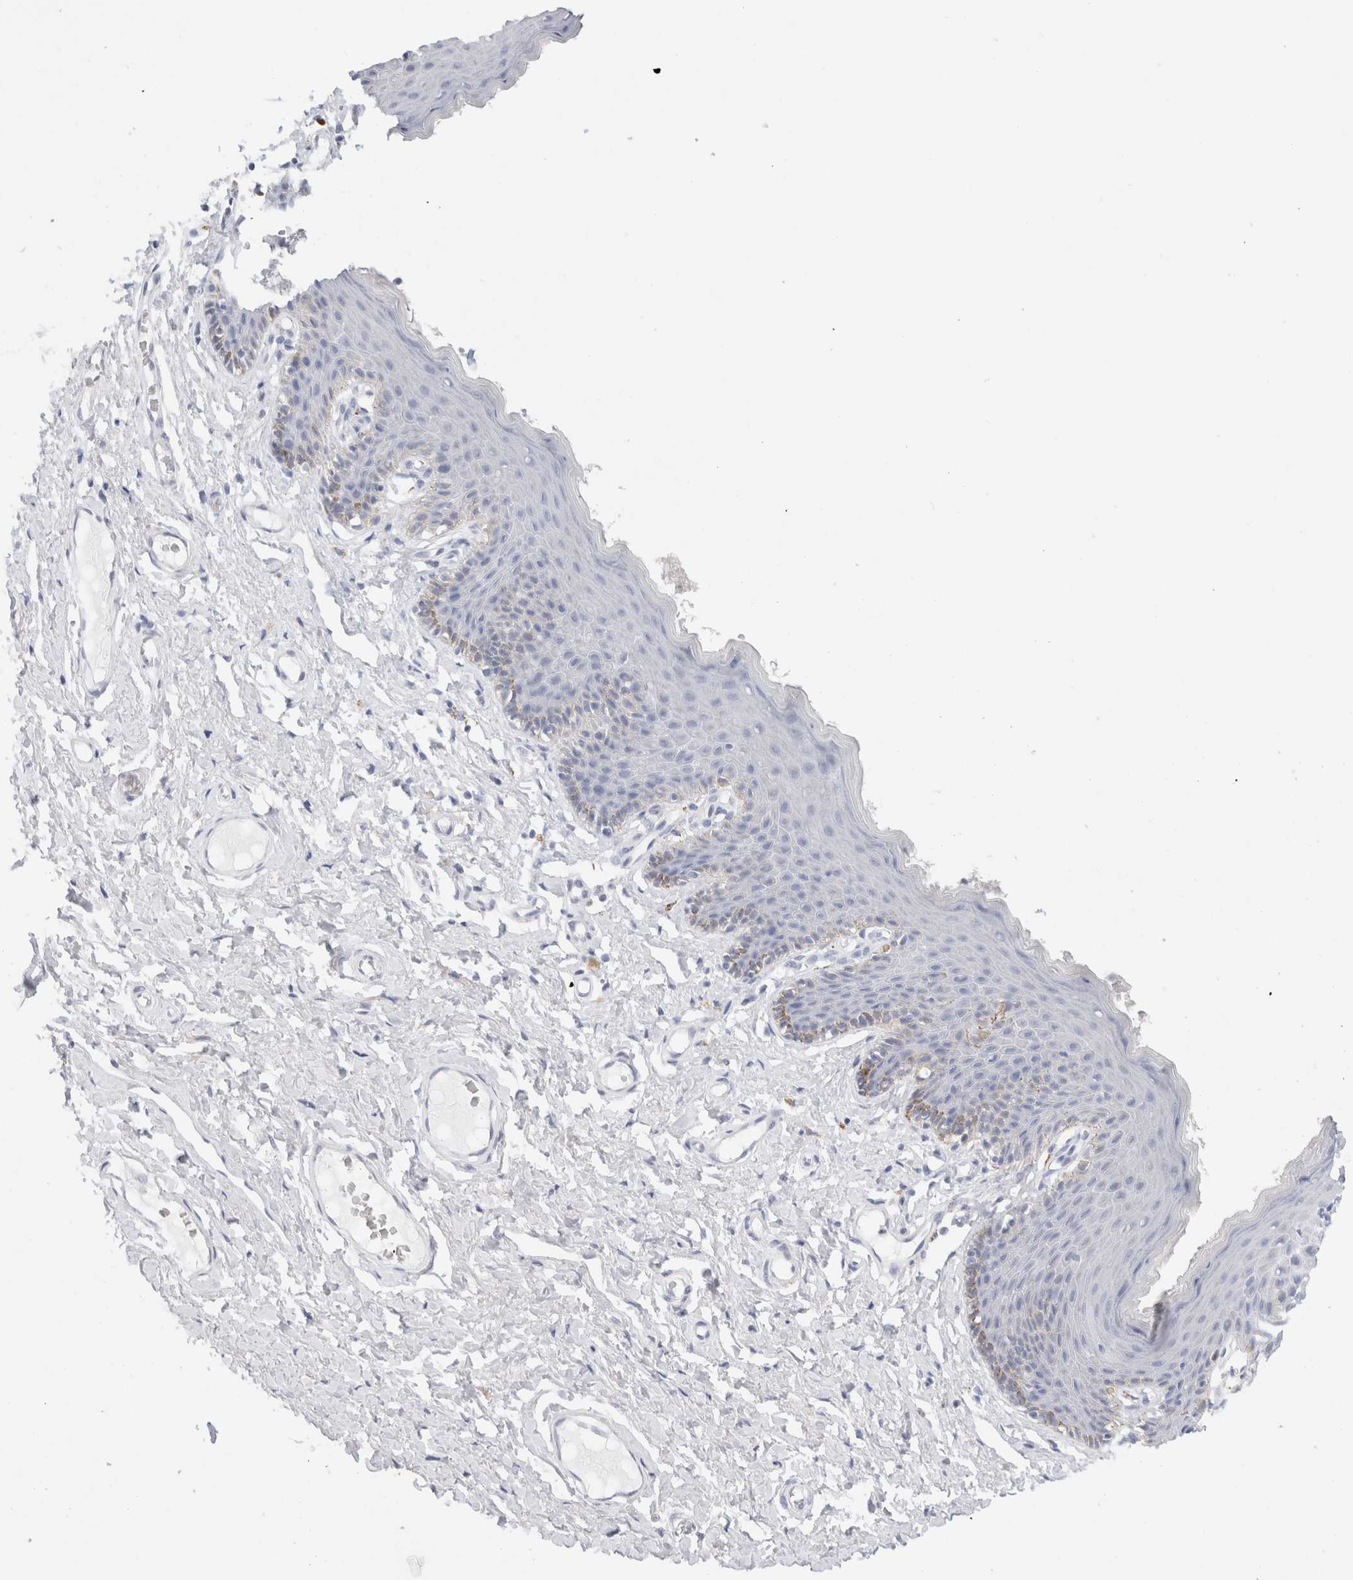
{"staining": {"intensity": "weak", "quantity": "<25%", "location": "cytoplasmic/membranous"}, "tissue": "skin", "cell_type": "Epidermal cells", "image_type": "normal", "snomed": [{"axis": "morphology", "description": "Normal tissue, NOS"}, {"axis": "topography", "description": "Vulva"}], "caption": "Immunohistochemistry (IHC) photomicrograph of normal skin: human skin stained with DAB exhibits no significant protein staining in epidermal cells.", "gene": "ADAM30", "patient": {"sex": "female", "age": 66}}